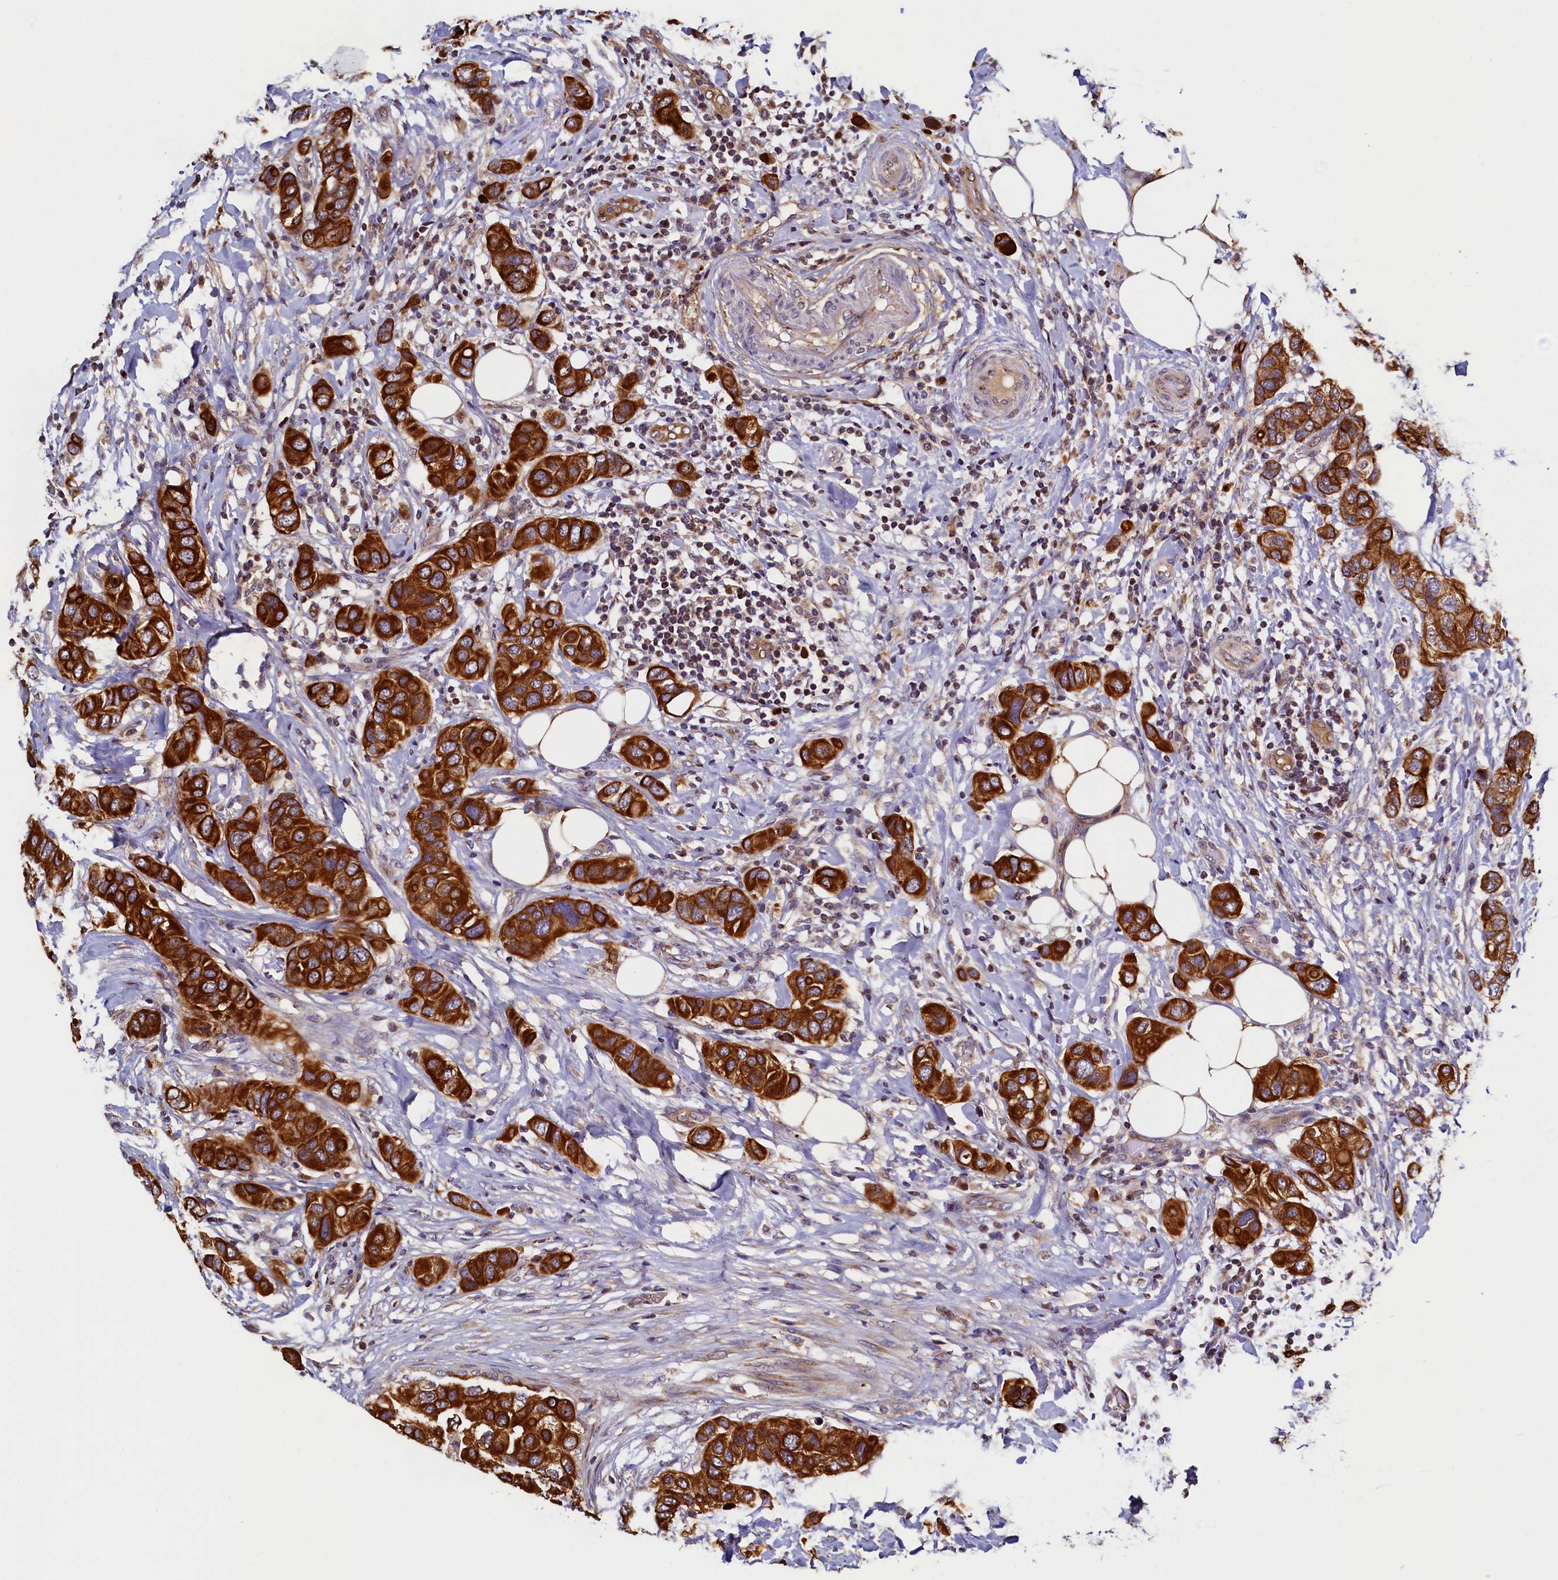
{"staining": {"intensity": "strong", "quantity": ">75%", "location": "cytoplasmic/membranous"}, "tissue": "breast cancer", "cell_type": "Tumor cells", "image_type": "cancer", "snomed": [{"axis": "morphology", "description": "Lobular carcinoma"}, {"axis": "topography", "description": "Breast"}], "caption": "This is a micrograph of immunohistochemistry (IHC) staining of breast lobular carcinoma, which shows strong positivity in the cytoplasmic/membranous of tumor cells.", "gene": "NCKAP5L", "patient": {"sex": "female", "age": 51}}